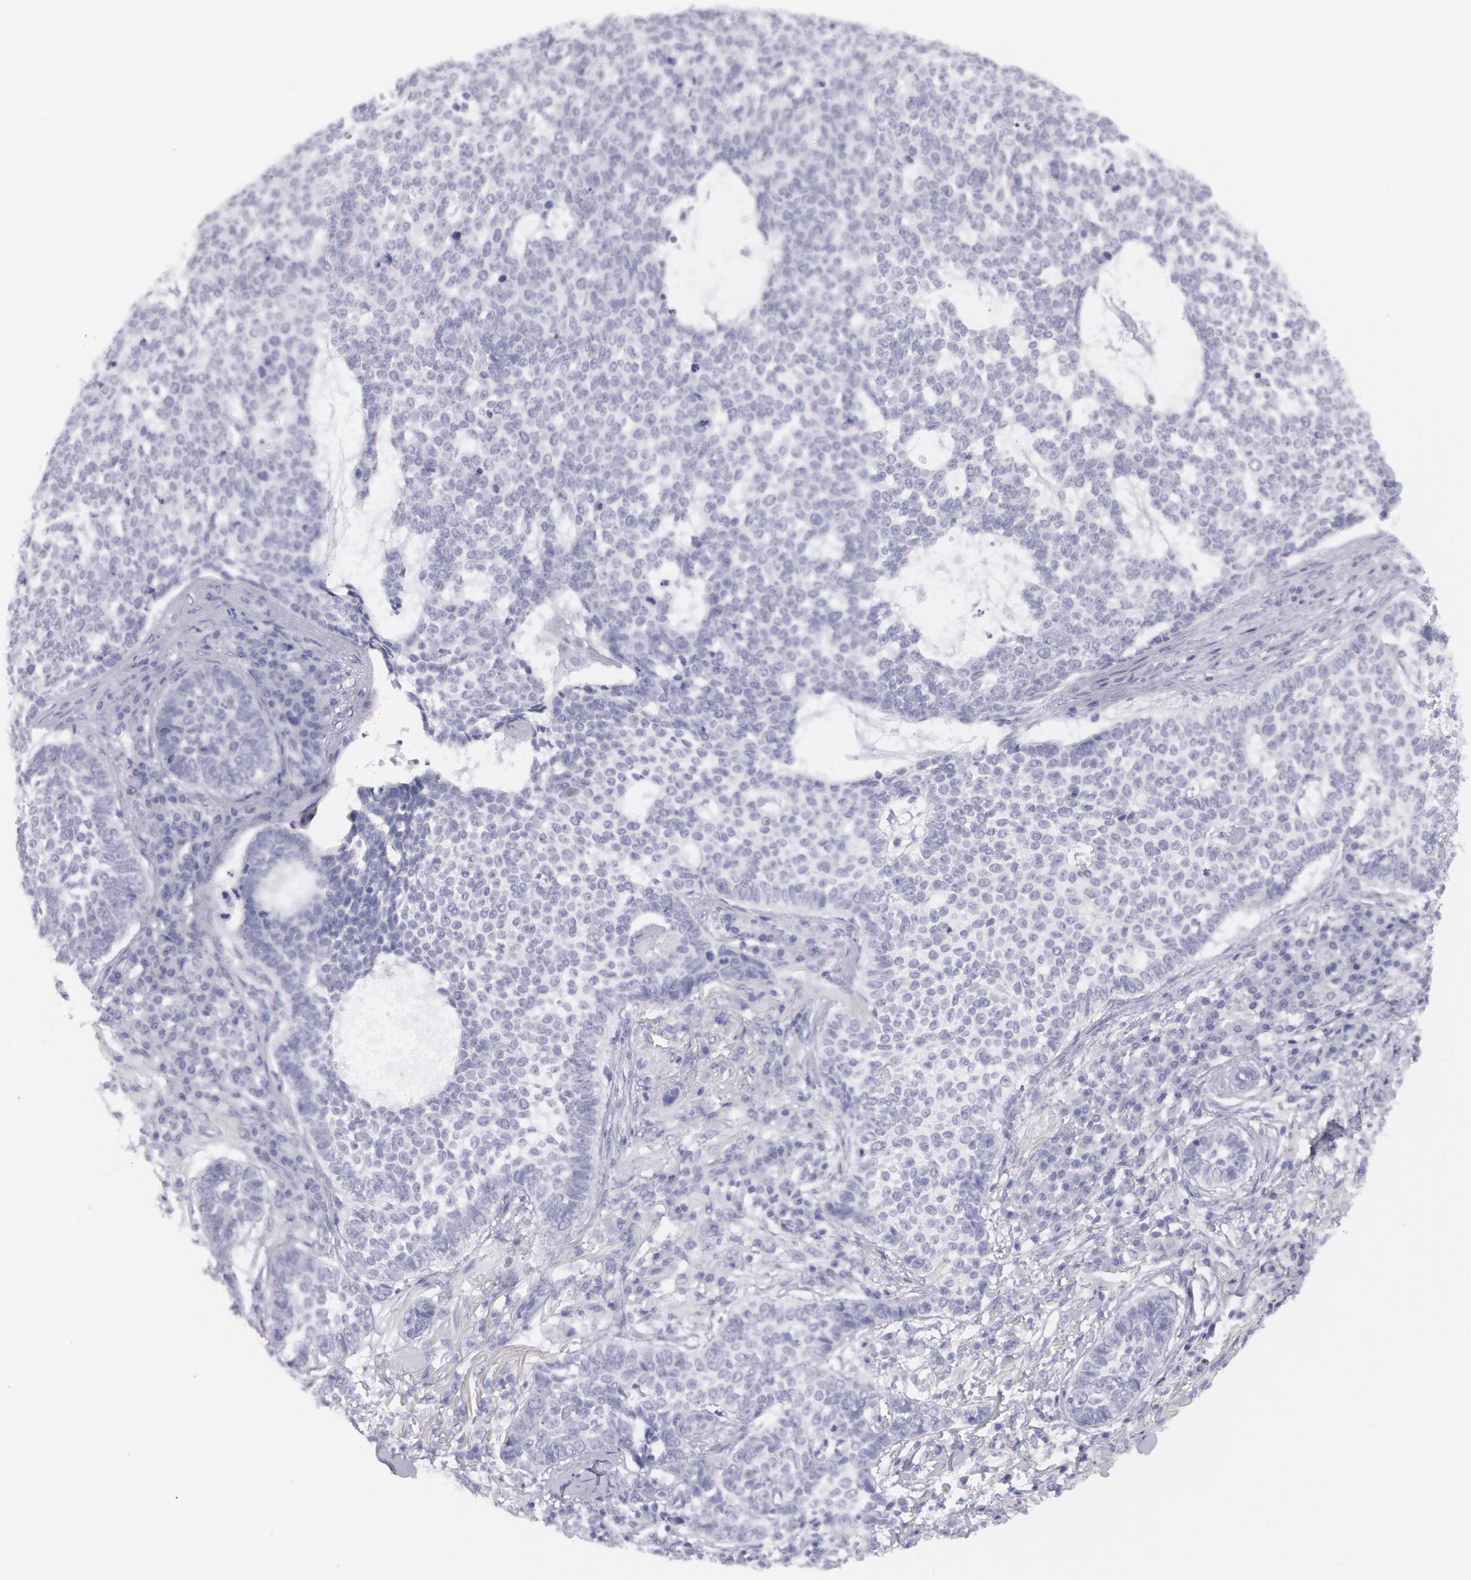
{"staining": {"intensity": "negative", "quantity": "none", "location": "none"}, "tissue": "skin cancer", "cell_type": "Tumor cells", "image_type": "cancer", "snomed": [{"axis": "morphology", "description": "Basal cell carcinoma"}, {"axis": "topography", "description": "Skin"}], "caption": "Immunohistochemistry (IHC) micrograph of human skin basal cell carcinoma stained for a protein (brown), which exhibits no expression in tumor cells.", "gene": "AMACR", "patient": {"sex": "female", "age": 89}}